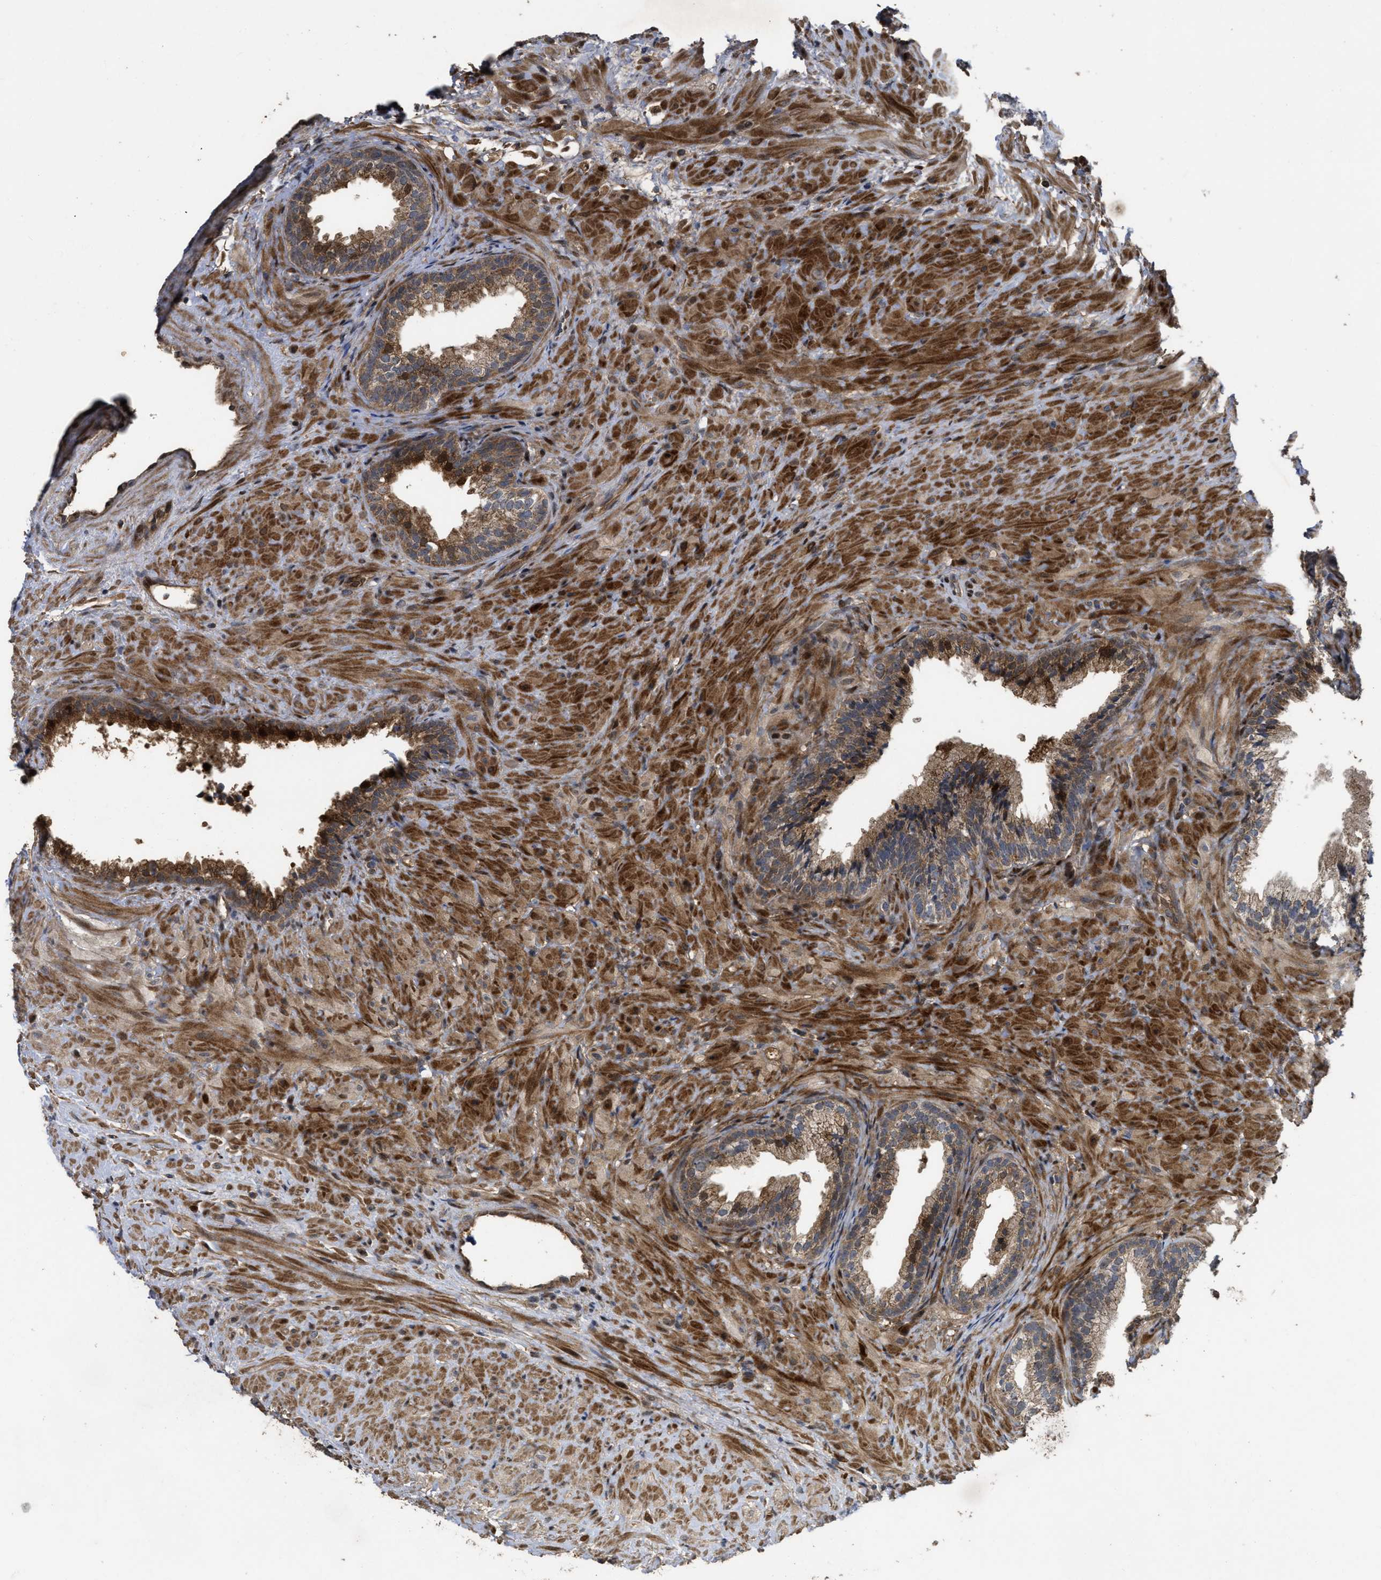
{"staining": {"intensity": "moderate", "quantity": ">75%", "location": "cytoplasmic/membranous,nuclear"}, "tissue": "prostate", "cell_type": "Glandular cells", "image_type": "normal", "snomed": [{"axis": "morphology", "description": "Normal tissue, NOS"}, {"axis": "topography", "description": "Prostate"}], "caption": "Protein expression analysis of normal human prostate reveals moderate cytoplasmic/membranous,nuclear staining in about >75% of glandular cells. The protein of interest is stained brown, and the nuclei are stained in blue (DAB IHC with brightfield microscopy, high magnification).", "gene": "CBR3", "patient": {"sex": "male", "age": 76}}